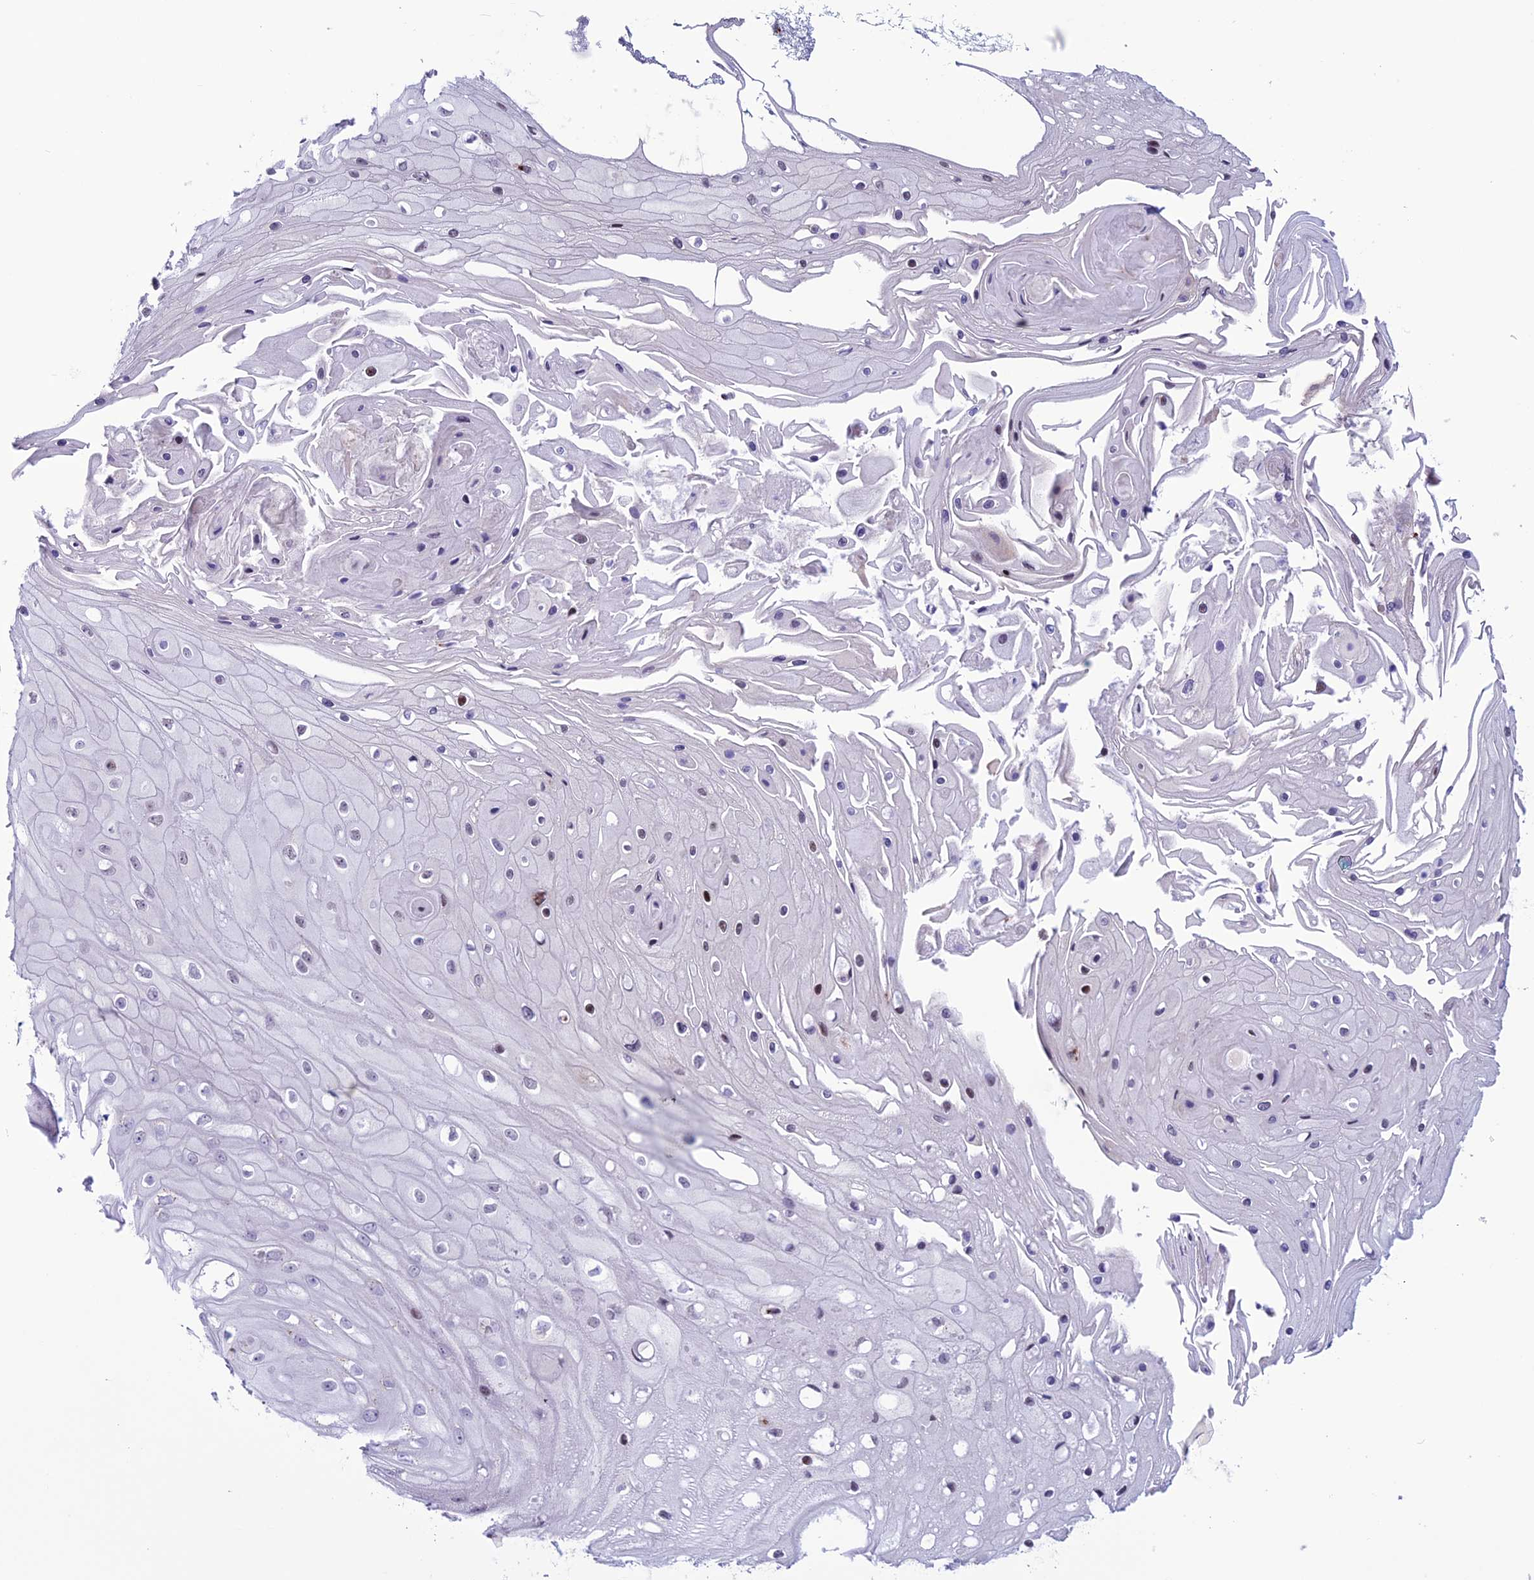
{"staining": {"intensity": "strong", "quantity": "<25%", "location": "cytoplasmic/membranous"}, "tissue": "skin cancer", "cell_type": "Tumor cells", "image_type": "cancer", "snomed": [{"axis": "morphology", "description": "Squamous cell carcinoma, NOS"}, {"axis": "topography", "description": "Skin"}], "caption": "A medium amount of strong cytoplasmic/membranous staining is seen in about <25% of tumor cells in skin cancer (squamous cell carcinoma) tissue.", "gene": "PLEKHA4", "patient": {"sex": "male", "age": 70}}